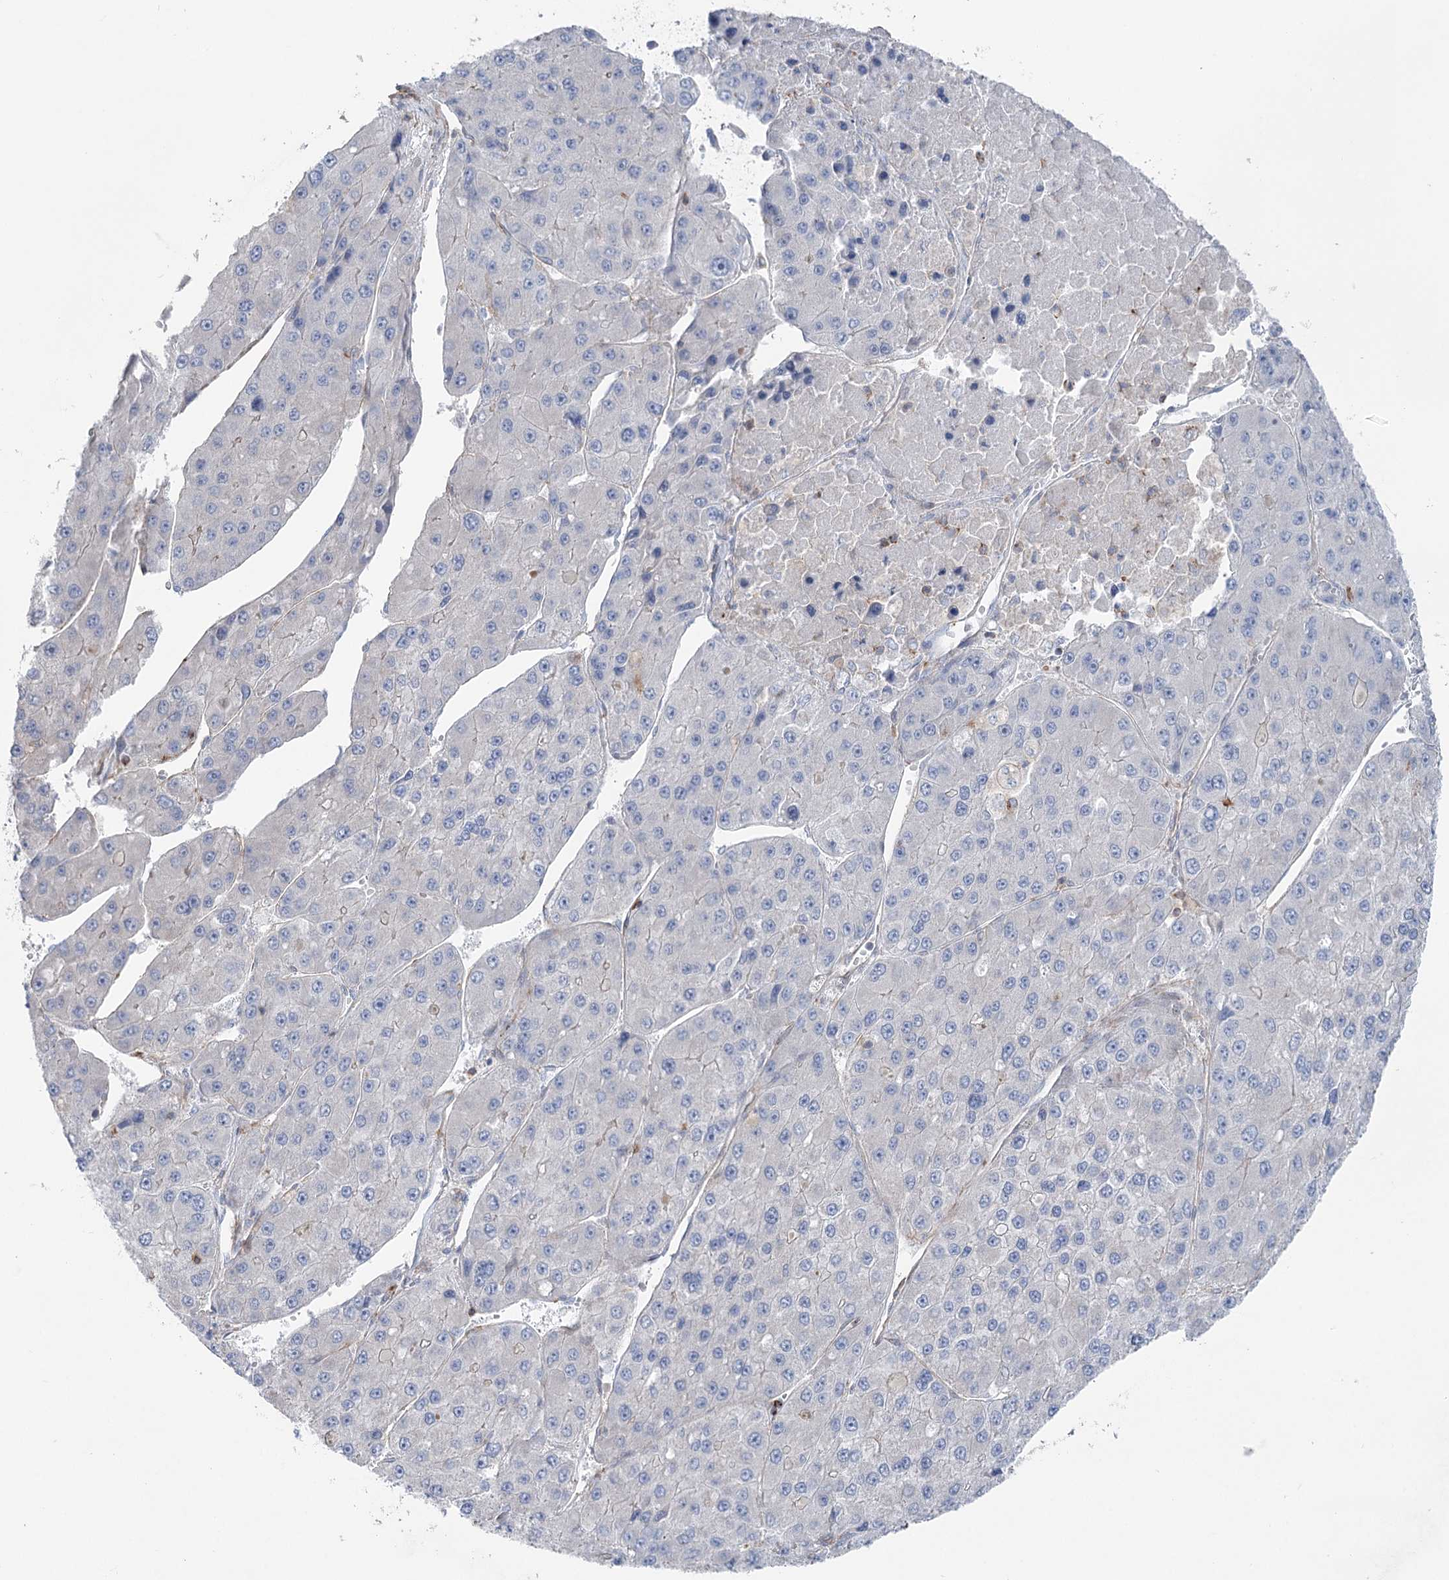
{"staining": {"intensity": "negative", "quantity": "none", "location": "none"}, "tissue": "liver cancer", "cell_type": "Tumor cells", "image_type": "cancer", "snomed": [{"axis": "morphology", "description": "Carcinoma, Hepatocellular, NOS"}, {"axis": "topography", "description": "Liver"}], "caption": "Human liver cancer (hepatocellular carcinoma) stained for a protein using immunohistochemistry (IHC) demonstrates no expression in tumor cells.", "gene": "LARP1B", "patient": {"sex": "female", "age": 73}}